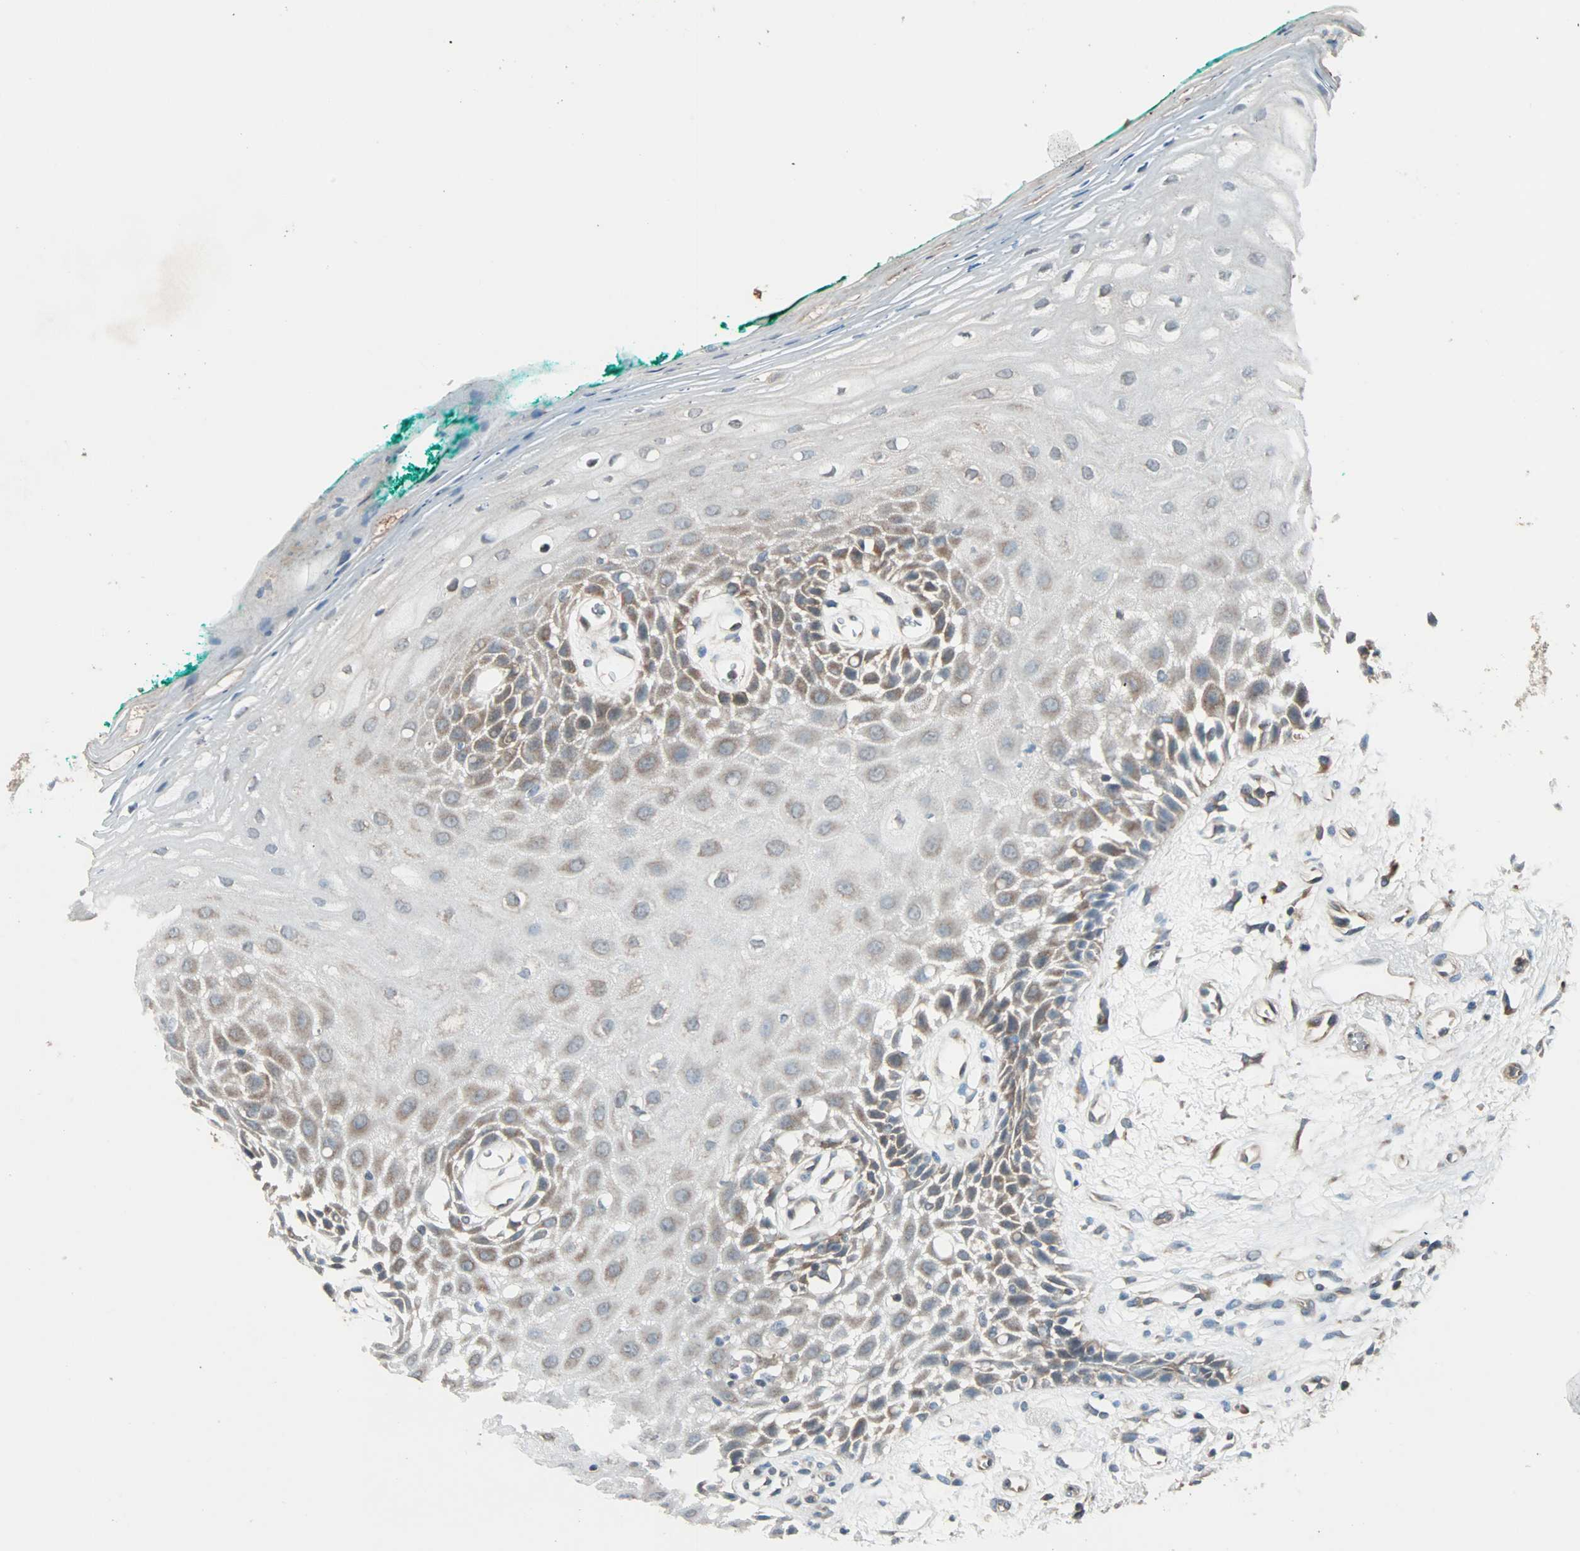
{"staining": {"intensity": "weak", "quantity": "<25%", "location": "cytoplasmic/membranous"}, "tissue": "oral mucosa", "cell_type": "Squamous epithelial cells", "image_type": "normal", "snomed": [{"axis": "morphology", "description": "Normal tissue, NOS"}, {"axis": "morphology", "description": "Squamous cell carcinoma, NOS"}, {"axis": "topography", "description": "Skeletal muscle"}, {"axis": "topography", "description": "Oral tissue"}, {"axis": "topography", "description": "Head-Neck"}], "caption": "There is no significant expression in squamous epithelial cells of oral mucosa. (Immunohistochemistry (ihc), brightfield microscopy, high magnification).", "gene": "MAP3K21", "patient": {"sex": "female", "age": 84}}